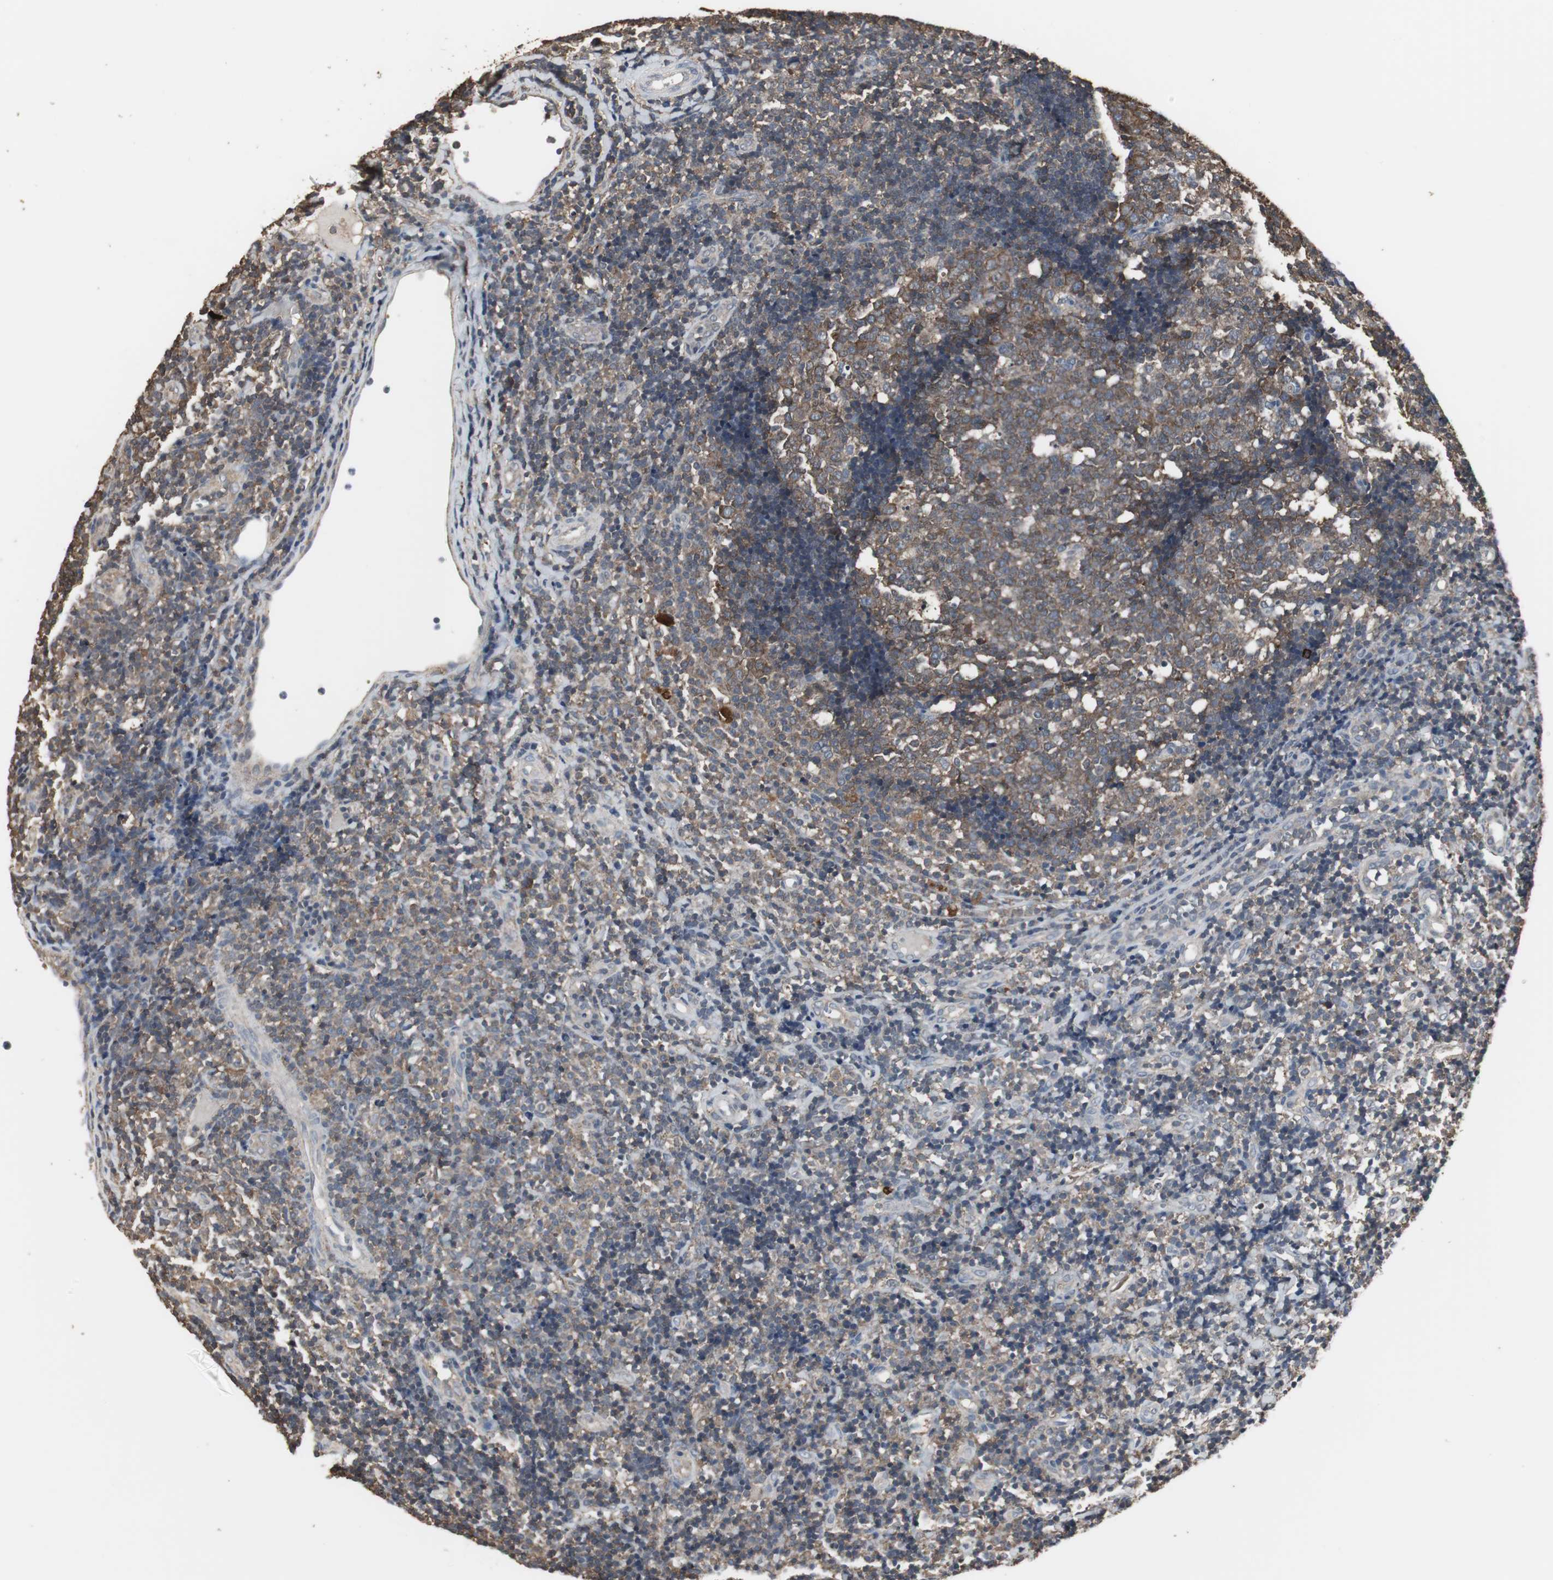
{"staining": {"intensity": "strong", "quantity": "25%-75%", "location": "cytoplasmic/membranous"}, "tissue": "tonsil", "cell_type": "Germinal center cells", "image_type": "normal", "snomed": [{"axis": "morphology", "description": "Normal tissue, NOS"}, {"axis": "topography", "description": "Tonsil"}], "caption": "Immunohistochemical staining of unremarkable tonsil shows high levels of strong cytoplasmic/membranous staining in about 25%-75% of germinal center cells.", "gene": "HPRT1", "patient": {"sex": "female", "age": 40}}